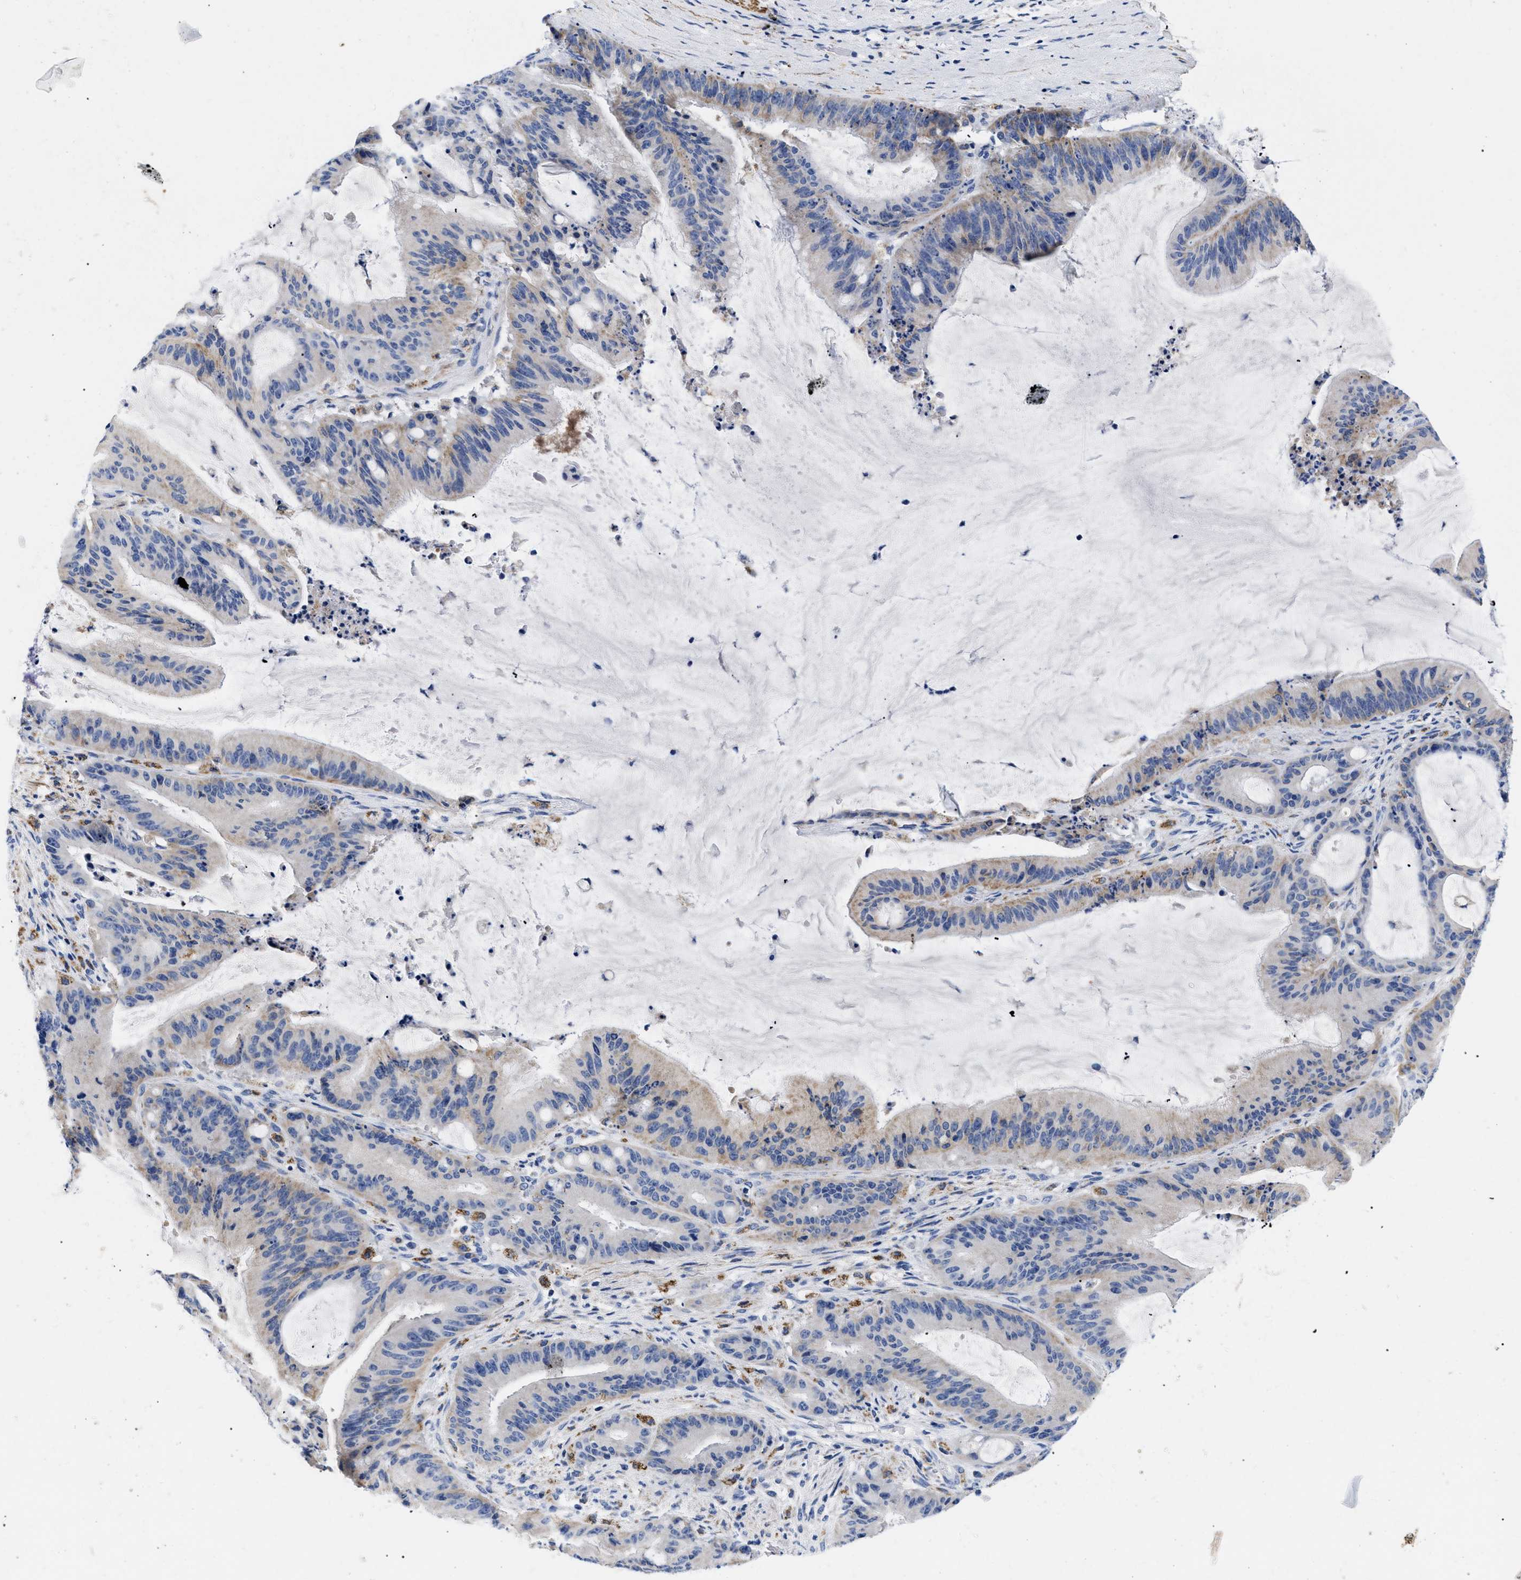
{"staining": {"intensity": "weak", "quantity": "<25%", "location": "cytoplasmic/membranous"}, "tissue": "liver cancer", "cell_type": "Tumor cells", "image_type": "cancer", "snomed": [{"axis": "morphology", "description": "Normal tissue, NOS"}, {"axis": "morphology", "description": "Cholangiocarcinoma"}, {"axis": "topography", "description": "Liver"}, {"axis": "topography", "description": "Peripheral nerve tissue"}], "caption": "Tumor cells show no significant protein staining in liver cancer (cholangiocarcinoma). Nuclei are stained in blue.", "gene": "GPR149", "patient": {"sex": "female", "age": 73}}